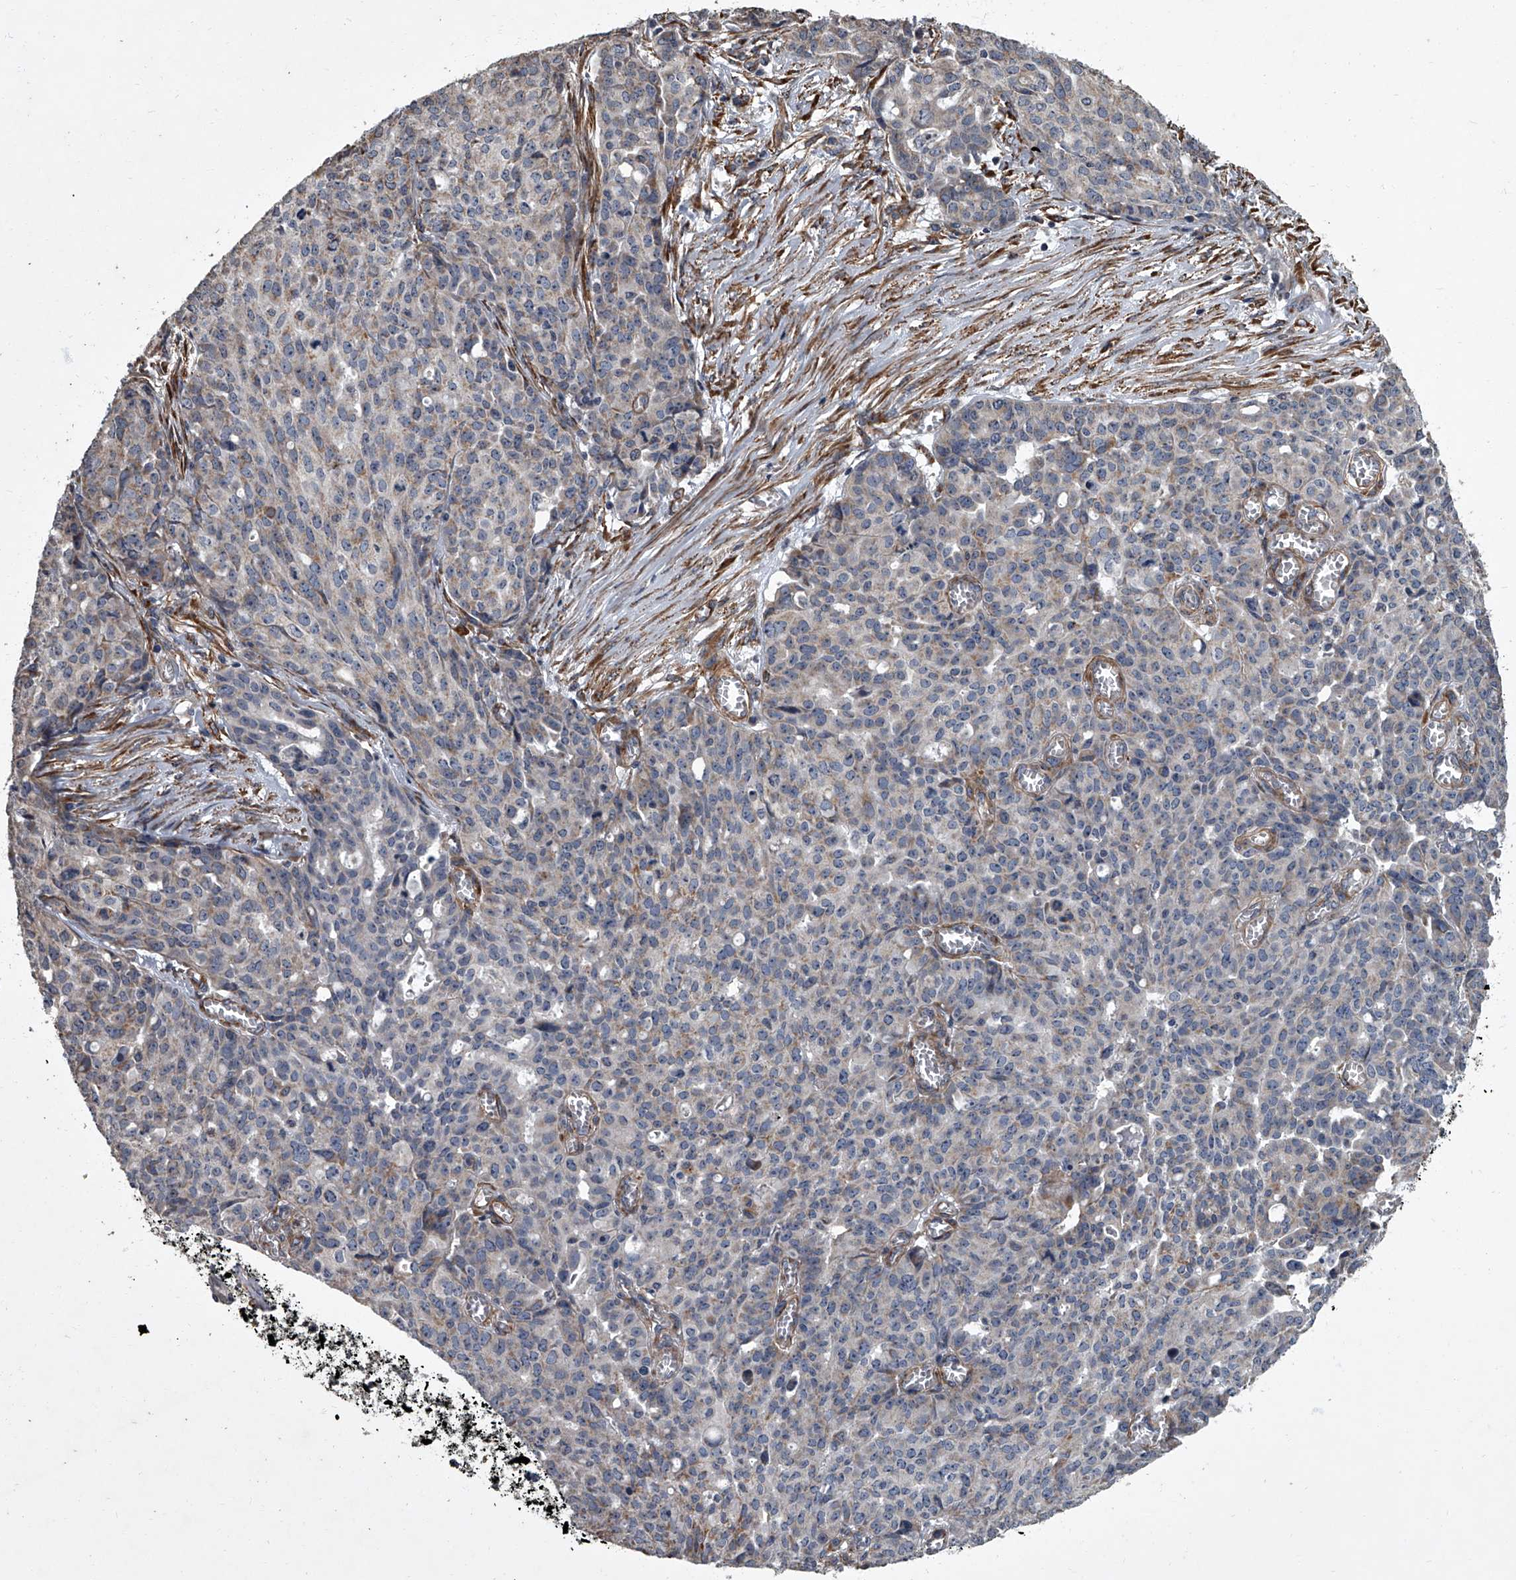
{"staining": {"intensity": "weak", "quantity": "<25%", "location": "cytoplasmic/membranous"}, "tissue": "ovarian cancer", "cell_type": "Tumor cells", "image_type": "cancer", "snomed": [{"axis": "morphology", "description": "Cystadenocarcinoma, serous, NOS"}, {"axis": "topography", "description": "Soft tissue"}, {"axis": "topography", "description": "Ovary"}], "caption": "An immunohistochemistry (IHC) photomicrograph of serous cystadenocarcinoma (ovarian) is shown. There is no staining in tumor cells of serous cystadenocarcinoma (ovarian). Brightfield microscopy of IHC stained with DAB (3,3'-diaminobenzidine) (brown) and hematoxylin (blue), captured at high magnification.", "gene": "SIRT4", "patient": {"sex": "female", "age": 57}}